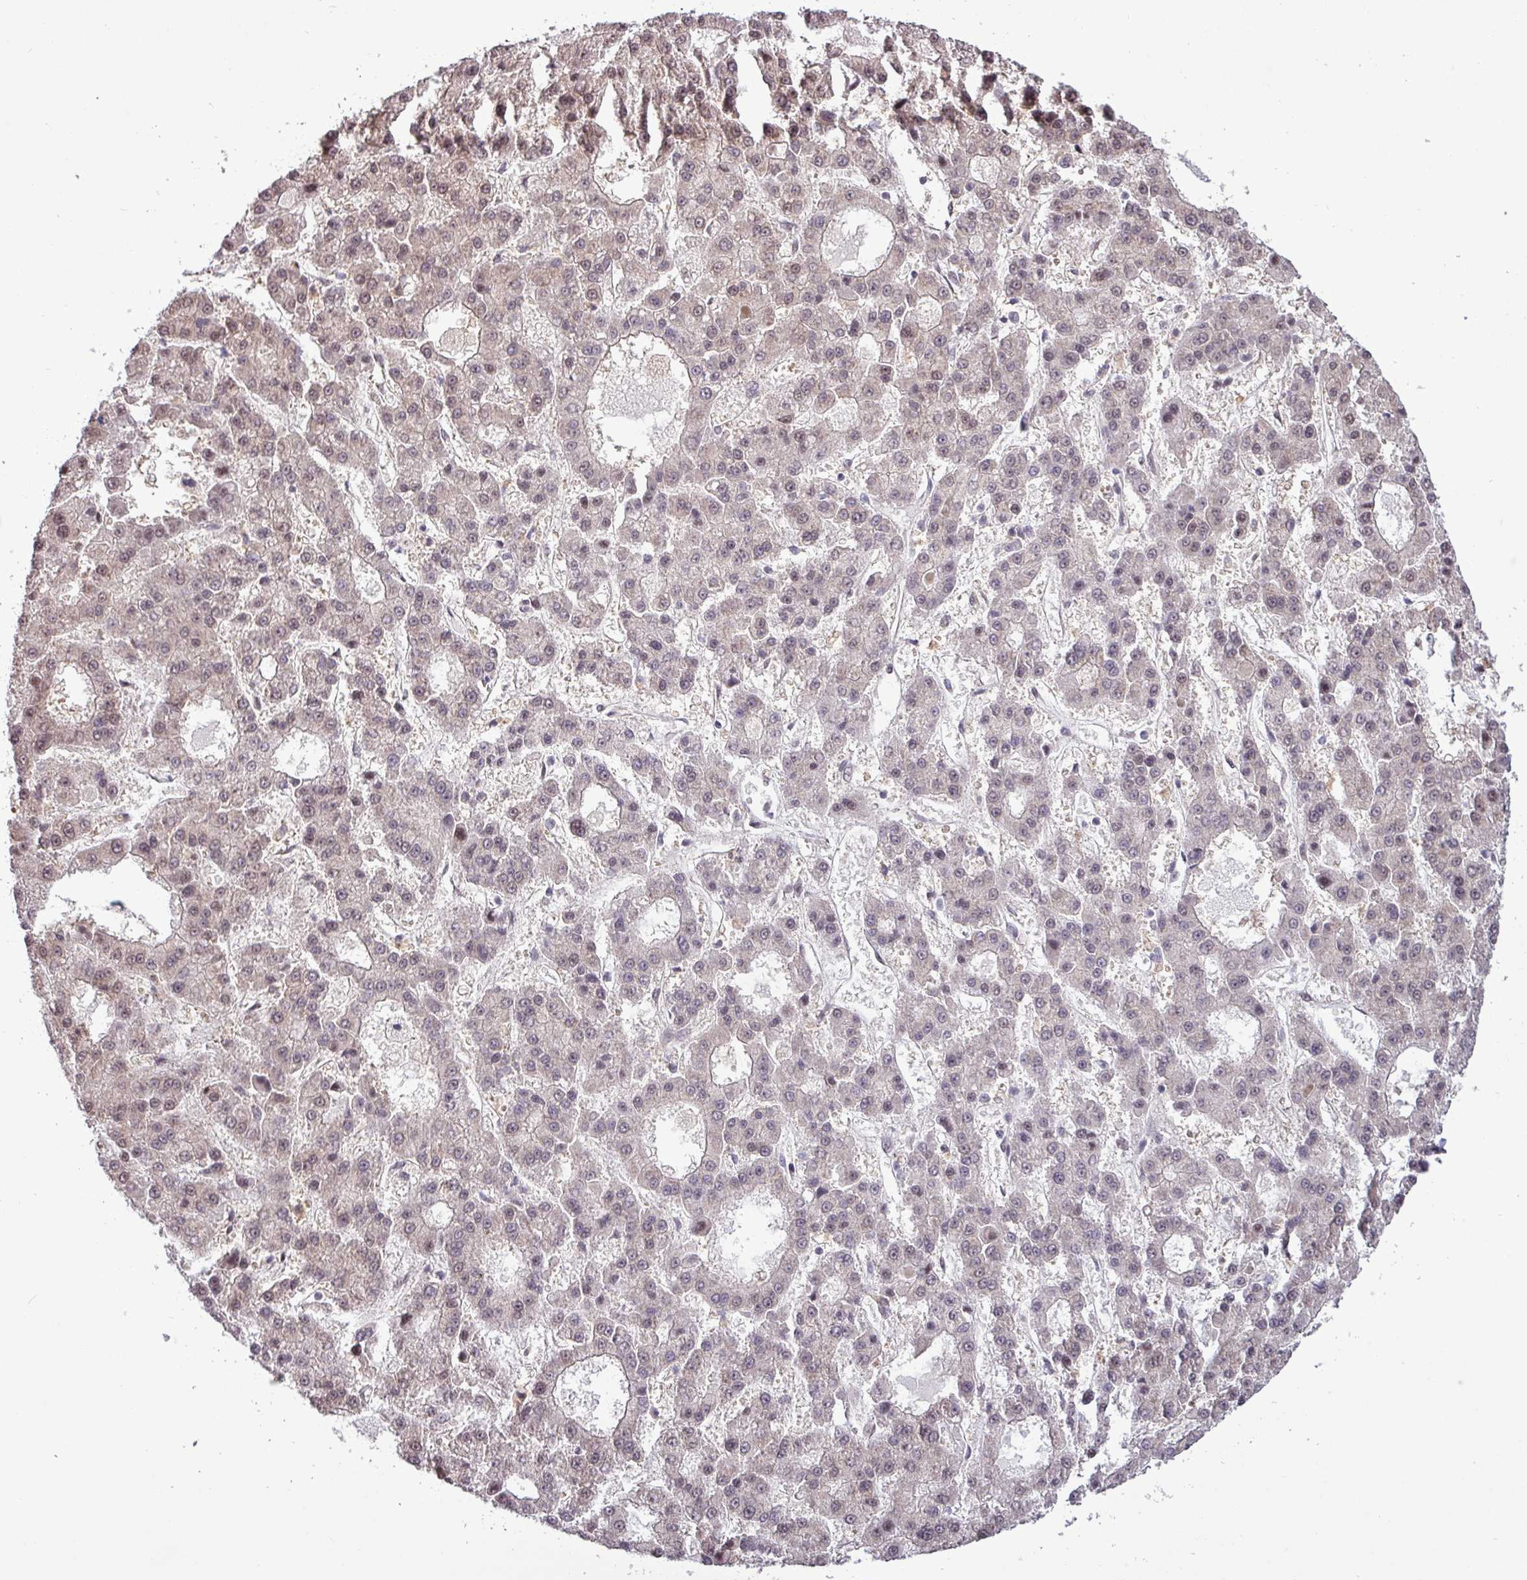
{"staining": {"intensity": "weak", "quantity": "<25%", "location": "nuclear"}, "tissue": "liver cancer", "cell_type": "Tumor cells", "image_type": "cancer", "snomed": [{"axis": "morphology", "description": "Carcinoma, Hepatocellular, NOS"}, {"axis": "topography", "description": "Liver"}], "caption": "The immunohistochemistry (IHC) micrograph has no significant expression in tumor cells of liver cancer (hepatocellular carcinoma) tissue. (Immunohistochemistry (ihc), brightfield microscopy, high magnification).", "gene": "RIPPLY1", "patient": {"sex": "male", "age": 70}}